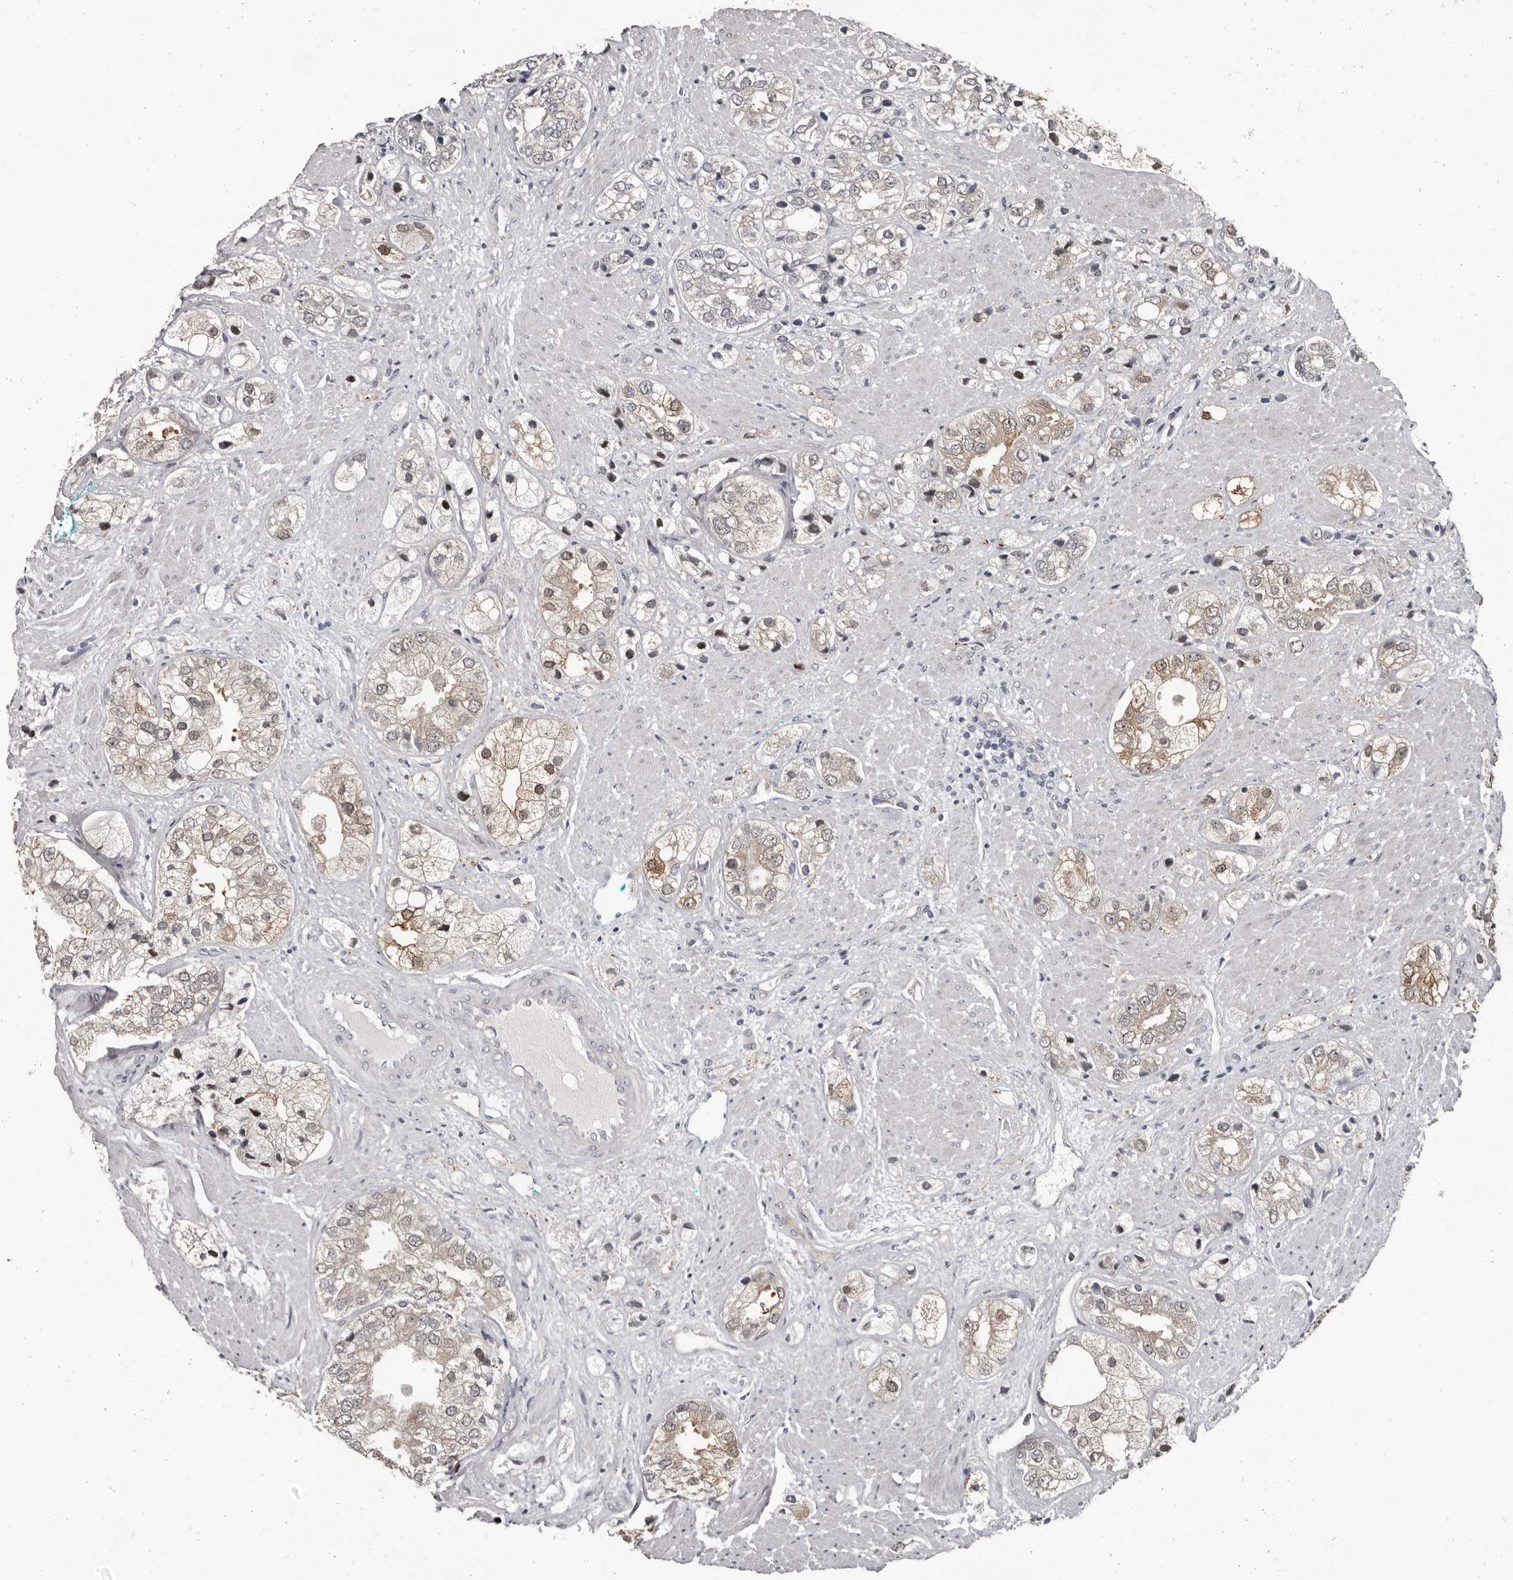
{"staining": {"intensity": "weak", "quantity": "25%-75%", "location": "cytoplasmic/membranous"}, "tissue": "prostate cancer", "cell_type": "Tumor cells", "image_type": "cancer", "snomed": [{"axis": "morphology", "description": "Adenocarcinoma, High grade"}, {"axis": "topography", "description": "Prostate"}], "caption": "Prostate adenocarcinoma (high-grade) stained with a brown dye exhibits weak cytoplasmic/membranous positive staining in approximately 25%-75% of tumor cells.", "gene": "GPR157", "patient": {"sex": "male", "age": 50}}